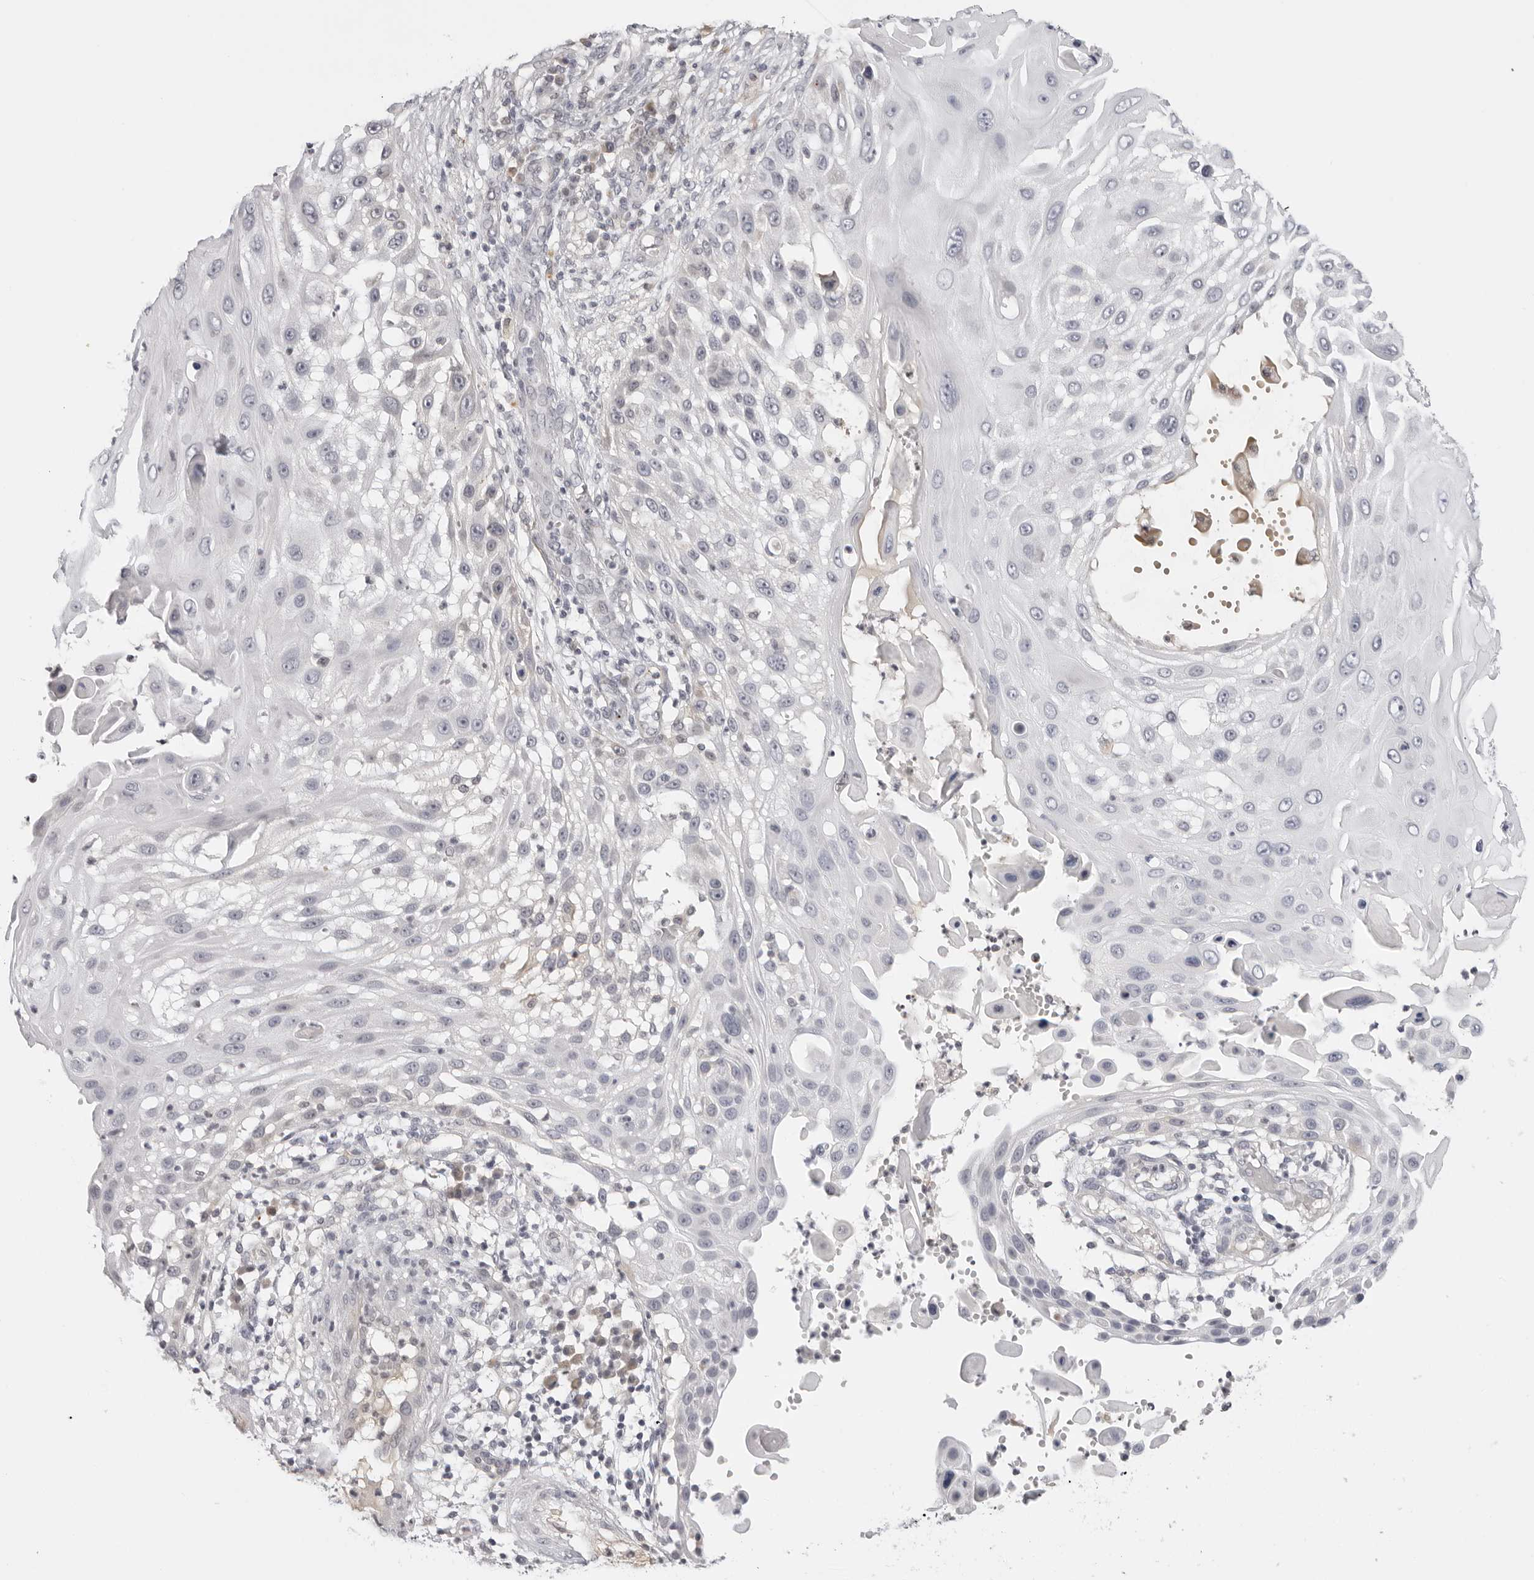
{"staining": {"intensity": "negative", "quantity": "none", "location": "none"}, "tissue": "skin cancer", "cell_type": "Tumor cells", "image_type": "cancer", "snomed": [{"axis": "morphology", "description": "Squamous cell carcinoma, NOS"}, {"axis": "topography", "description": "Skin"}], "caption": "Human squamous cell carcinoma (skin) stained for a protein using immunohistochemistry (IHC) reveals no staining in tumor cells.", "gene": "STRADB", "patient": {"sex": "female", "age": 44}}